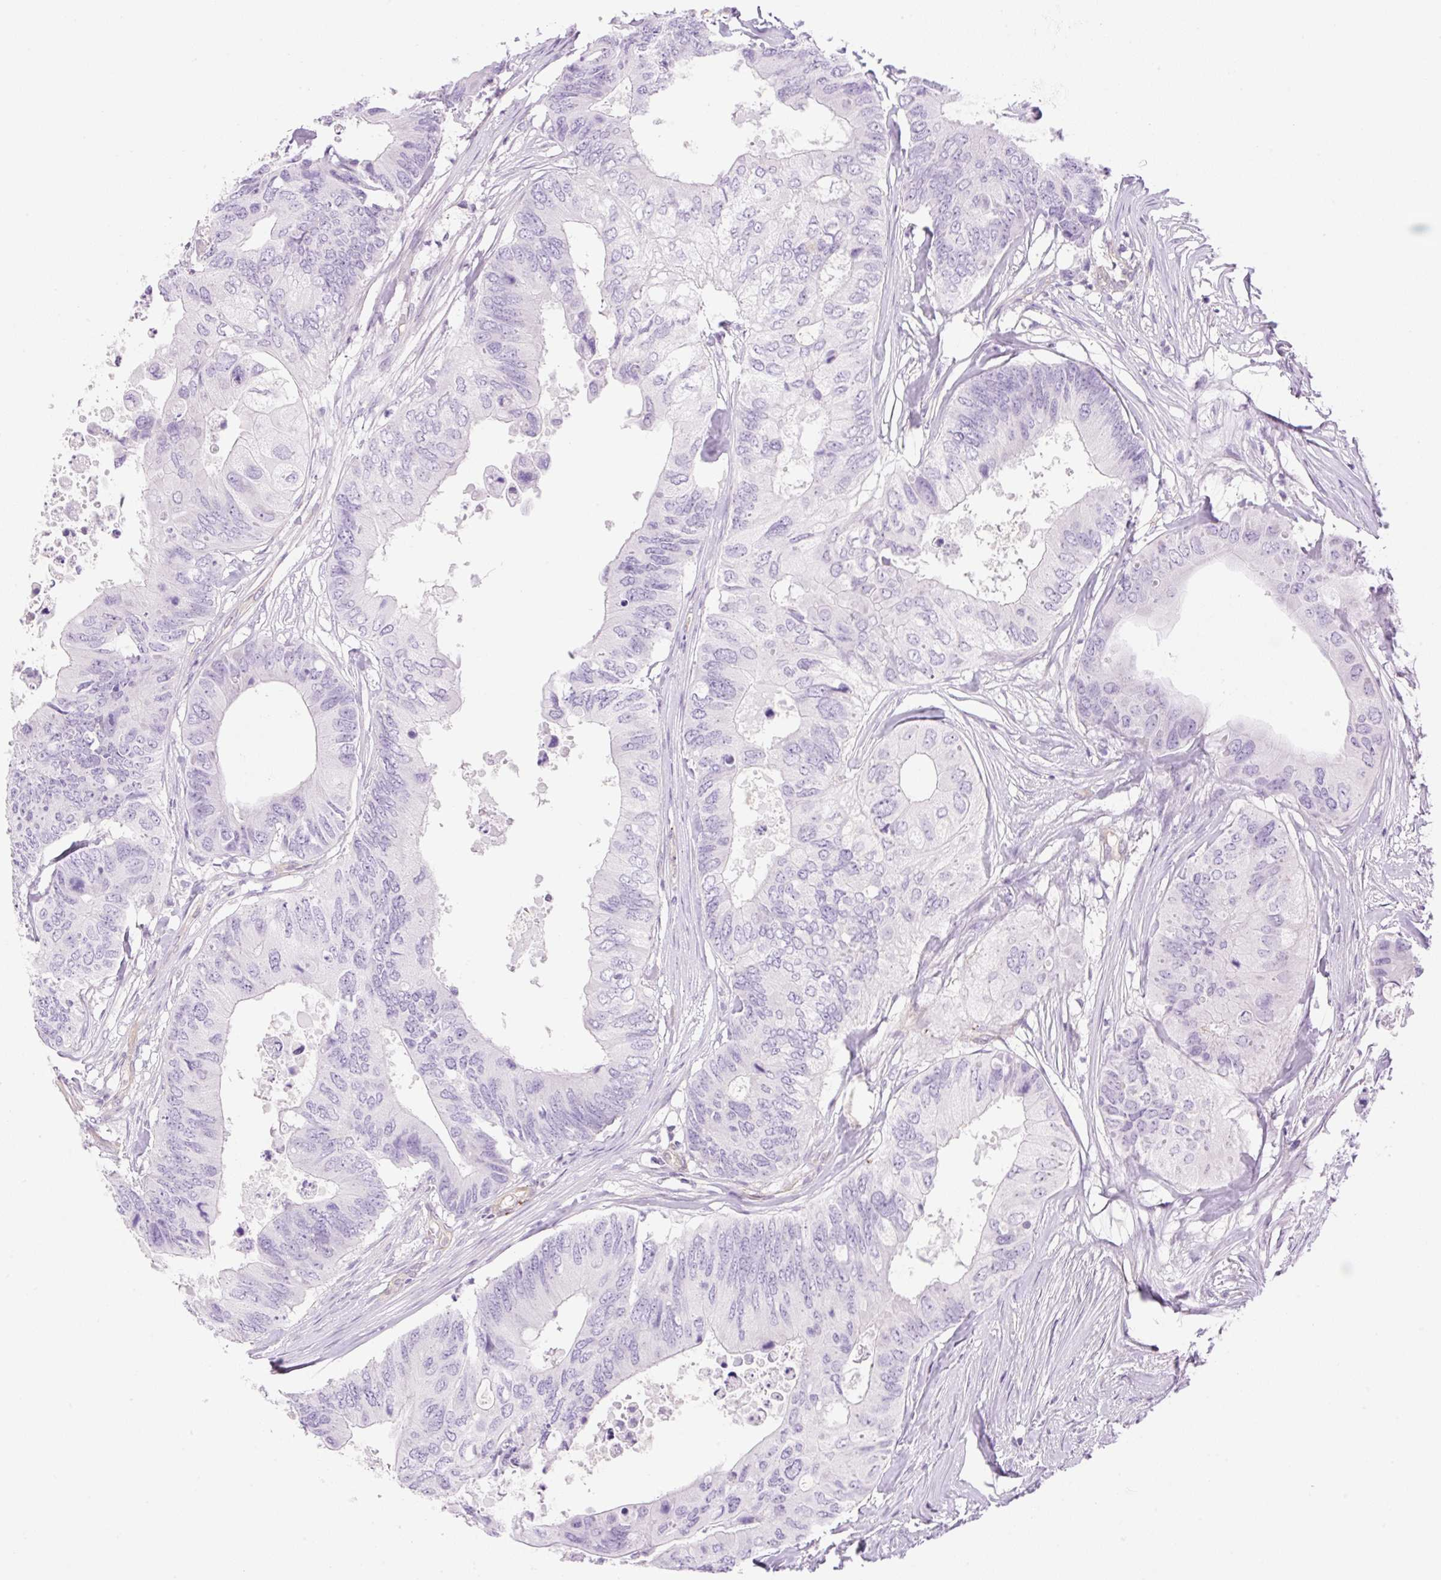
{"staining": {"intensity": "negative", "quantity": "none", "location": "none"}, "tissue": "colorectal cancer", "cell_type": "Tumor cells", "image_type": "cancer", "snomed": [{"axis": "morphology", "description": "Adenocarcinoma, NOS"}, {"axis": "topography", "description": "Colon"}], "caption": "Immunohistochemical staining of human colorectal cancer demonstrates no significant positivity in tumor cells.", "gene": "EHD3", "patient": {"sex": "male", "age": 71}}